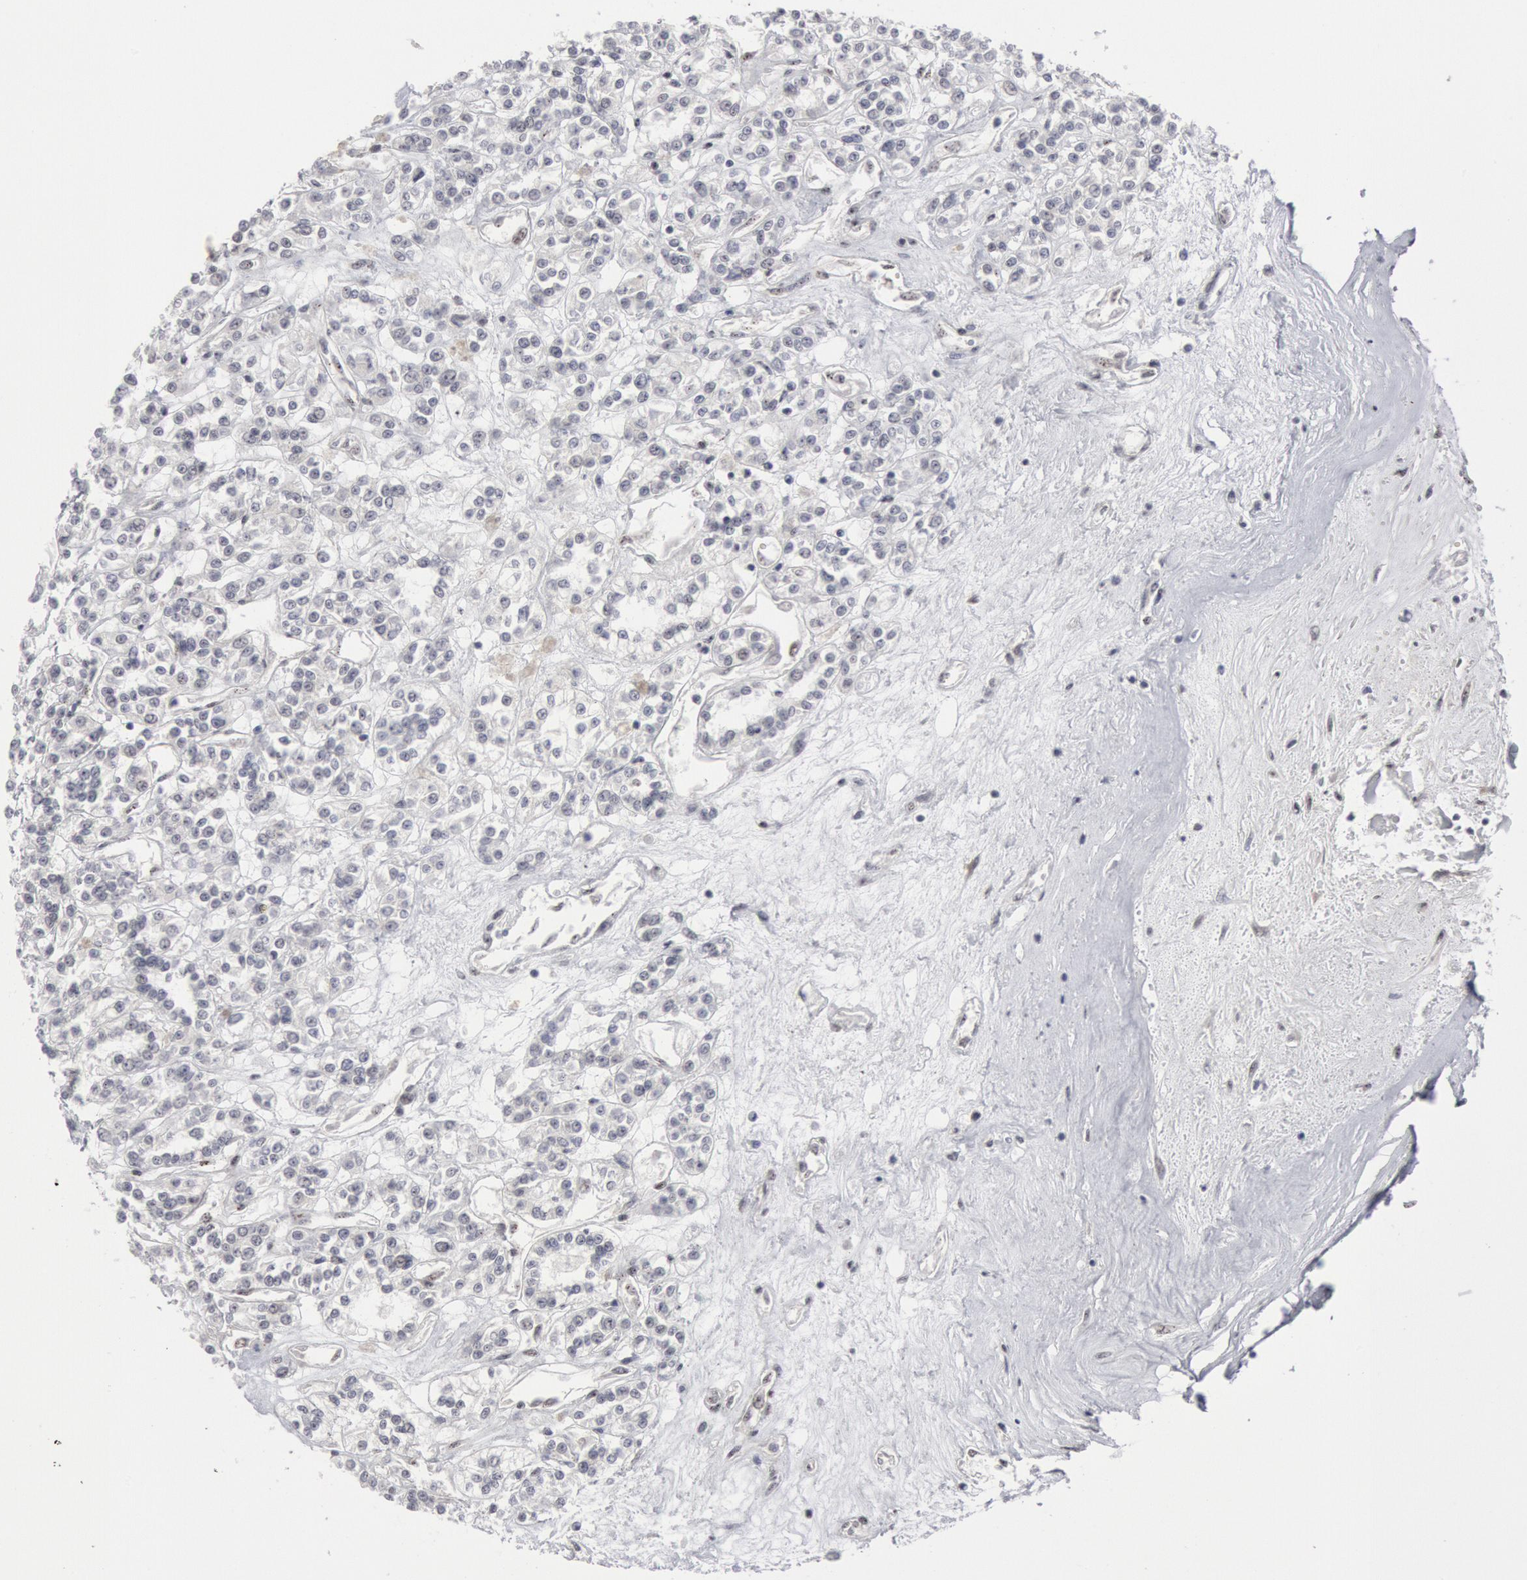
{"staining": {"intensity": "negative", "quantity": "none", "location": "none"}, "tissue": "renal cancer", "cell_type": "Tumor cells", "image_type": "cancer", "snomed": [{"axis": "morphology", "description": "Adenocarcinoma, NOS"}, {"axis": "topography", "description": "Kidney"}], "caption": "This is a micrograph of immunohistochemistry (IHC) staining of renal cancer, which shows no staining in tumor cells.", "gene": "FOXO1", "patient": {"sex": "female", "age": 76}}